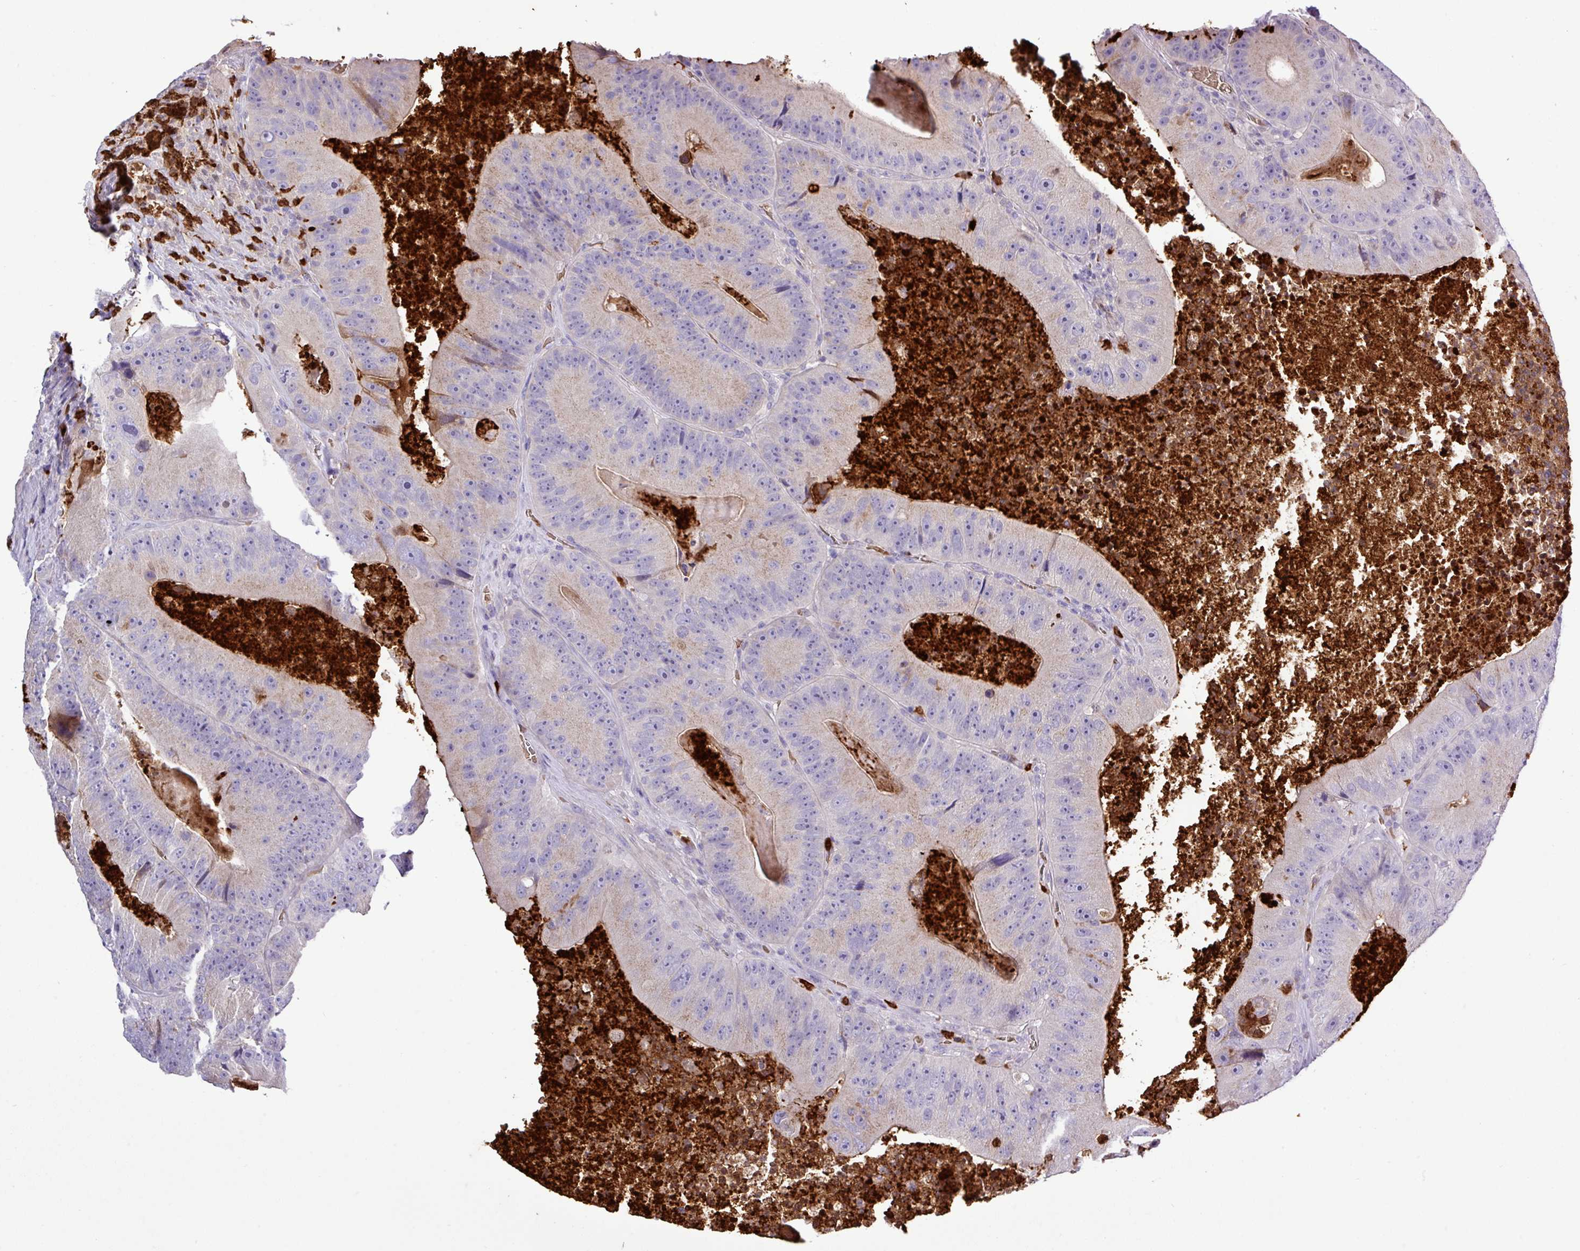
{"staining": {"intensity": "negative", "quantity": "none", "location": "none"}, "tissue": "colorectal cancer", "cell_type": "Tumor cells", "image_type": "cancer", "snomed": [{"axis": "morphology", "description": "Adenocarcinoma, NOS"}, {"axis": "topography", "description": "Colon"}], "caption": "Tumor cells show no significant expression in colorectal cancer. (DAB immunohistochemistry (IHC), high magnification).", "gene": "MGAT4B", "patient": {"sex": "female", "age": 86}}